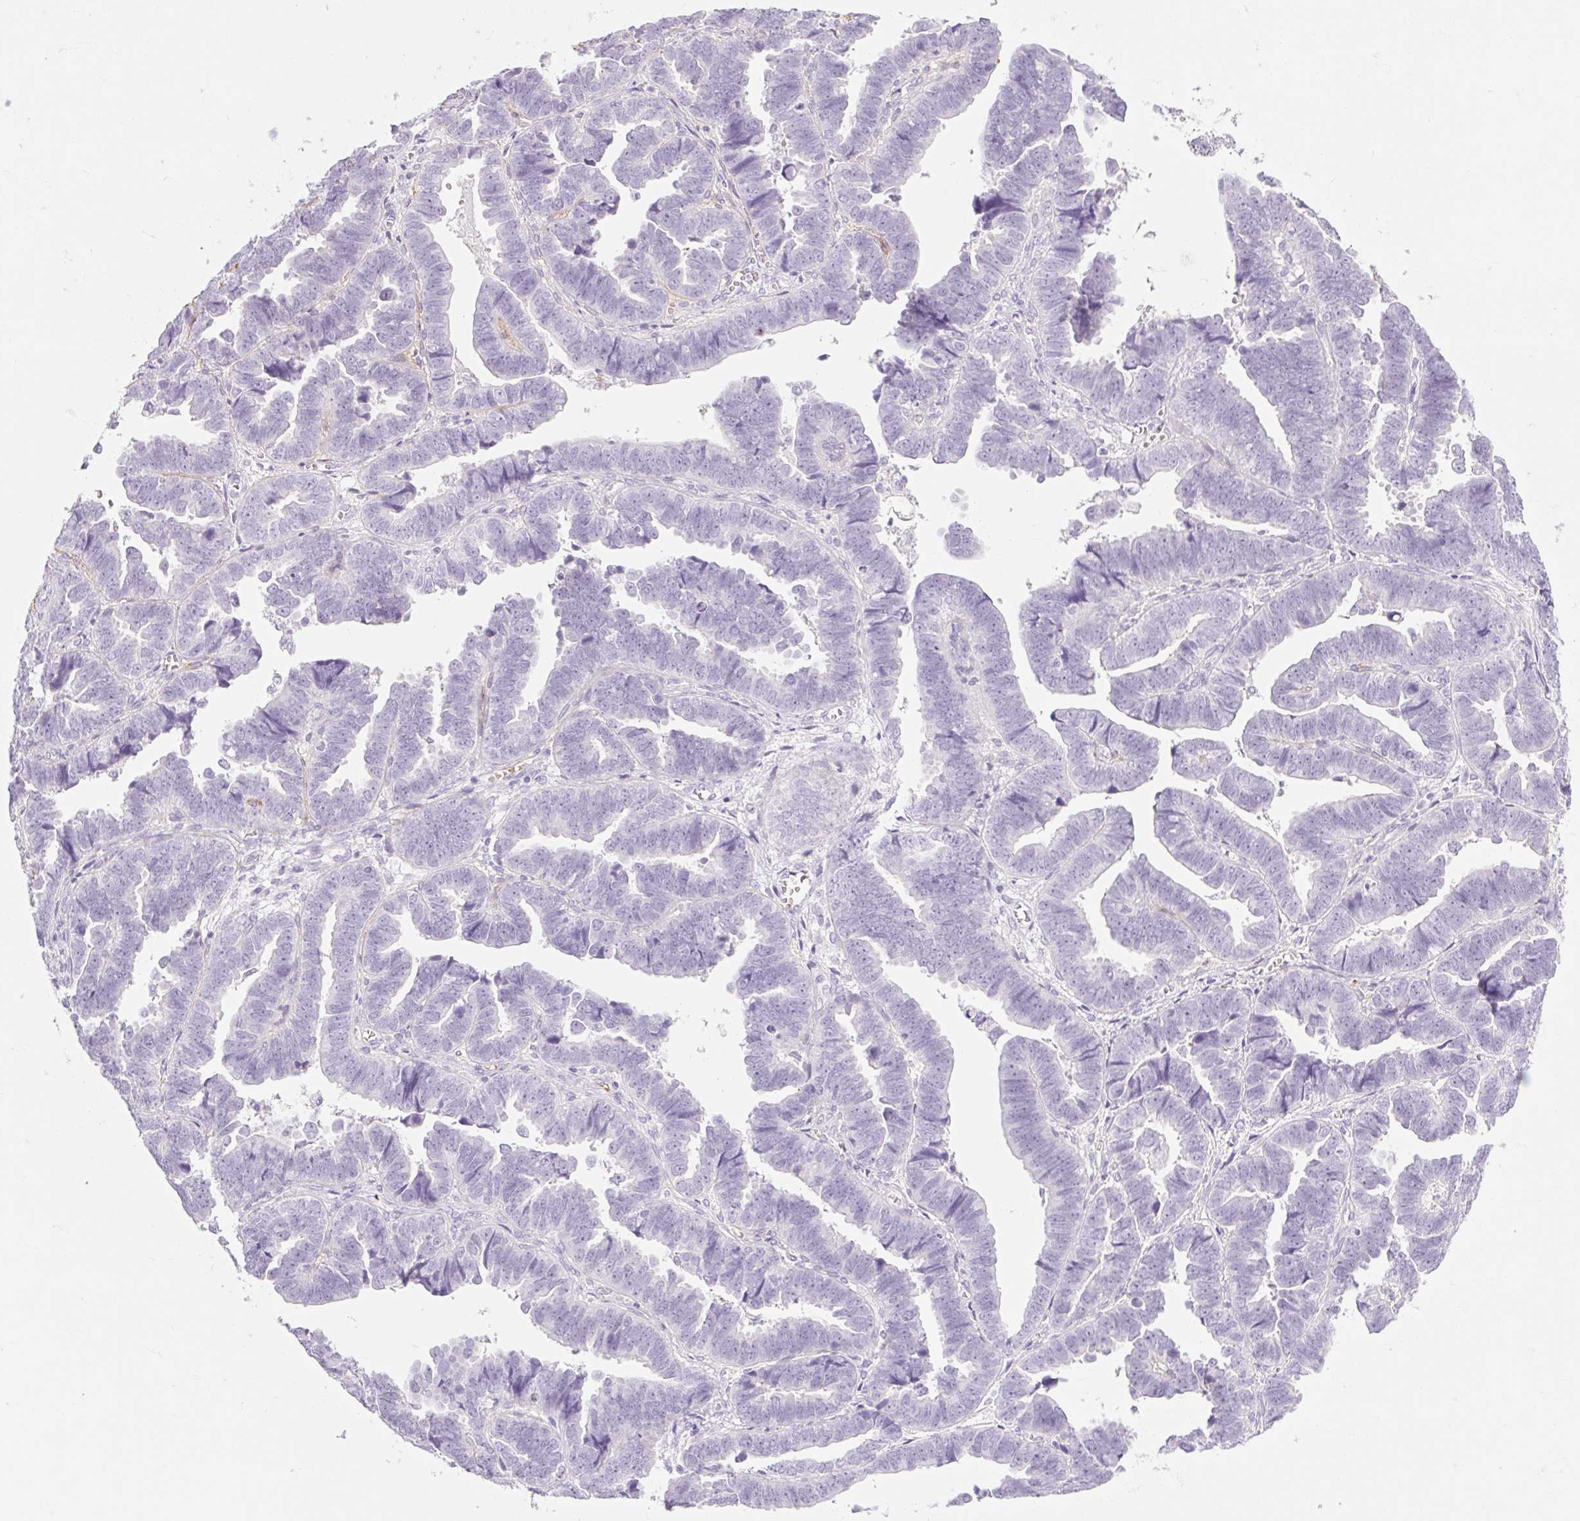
{"staining": {"intensity": "negative", "quantity": "none", "location": "none"}, "tissue": "endometrial cancer", "cell_type": "Tumor cells", "image_type": "cancer", "snomed": [{"axis": "morphology", "description": "Adenocarcinoma, NOS"}, {"axis": "topography", "description": "Endometrium"}], "caption": "Immunohistochemistry of adenocarcinoma (endometrial) displays no staining in tumor cells.", "gene": "TAF1L", "patient": {"sex": "female", "age": 75}}